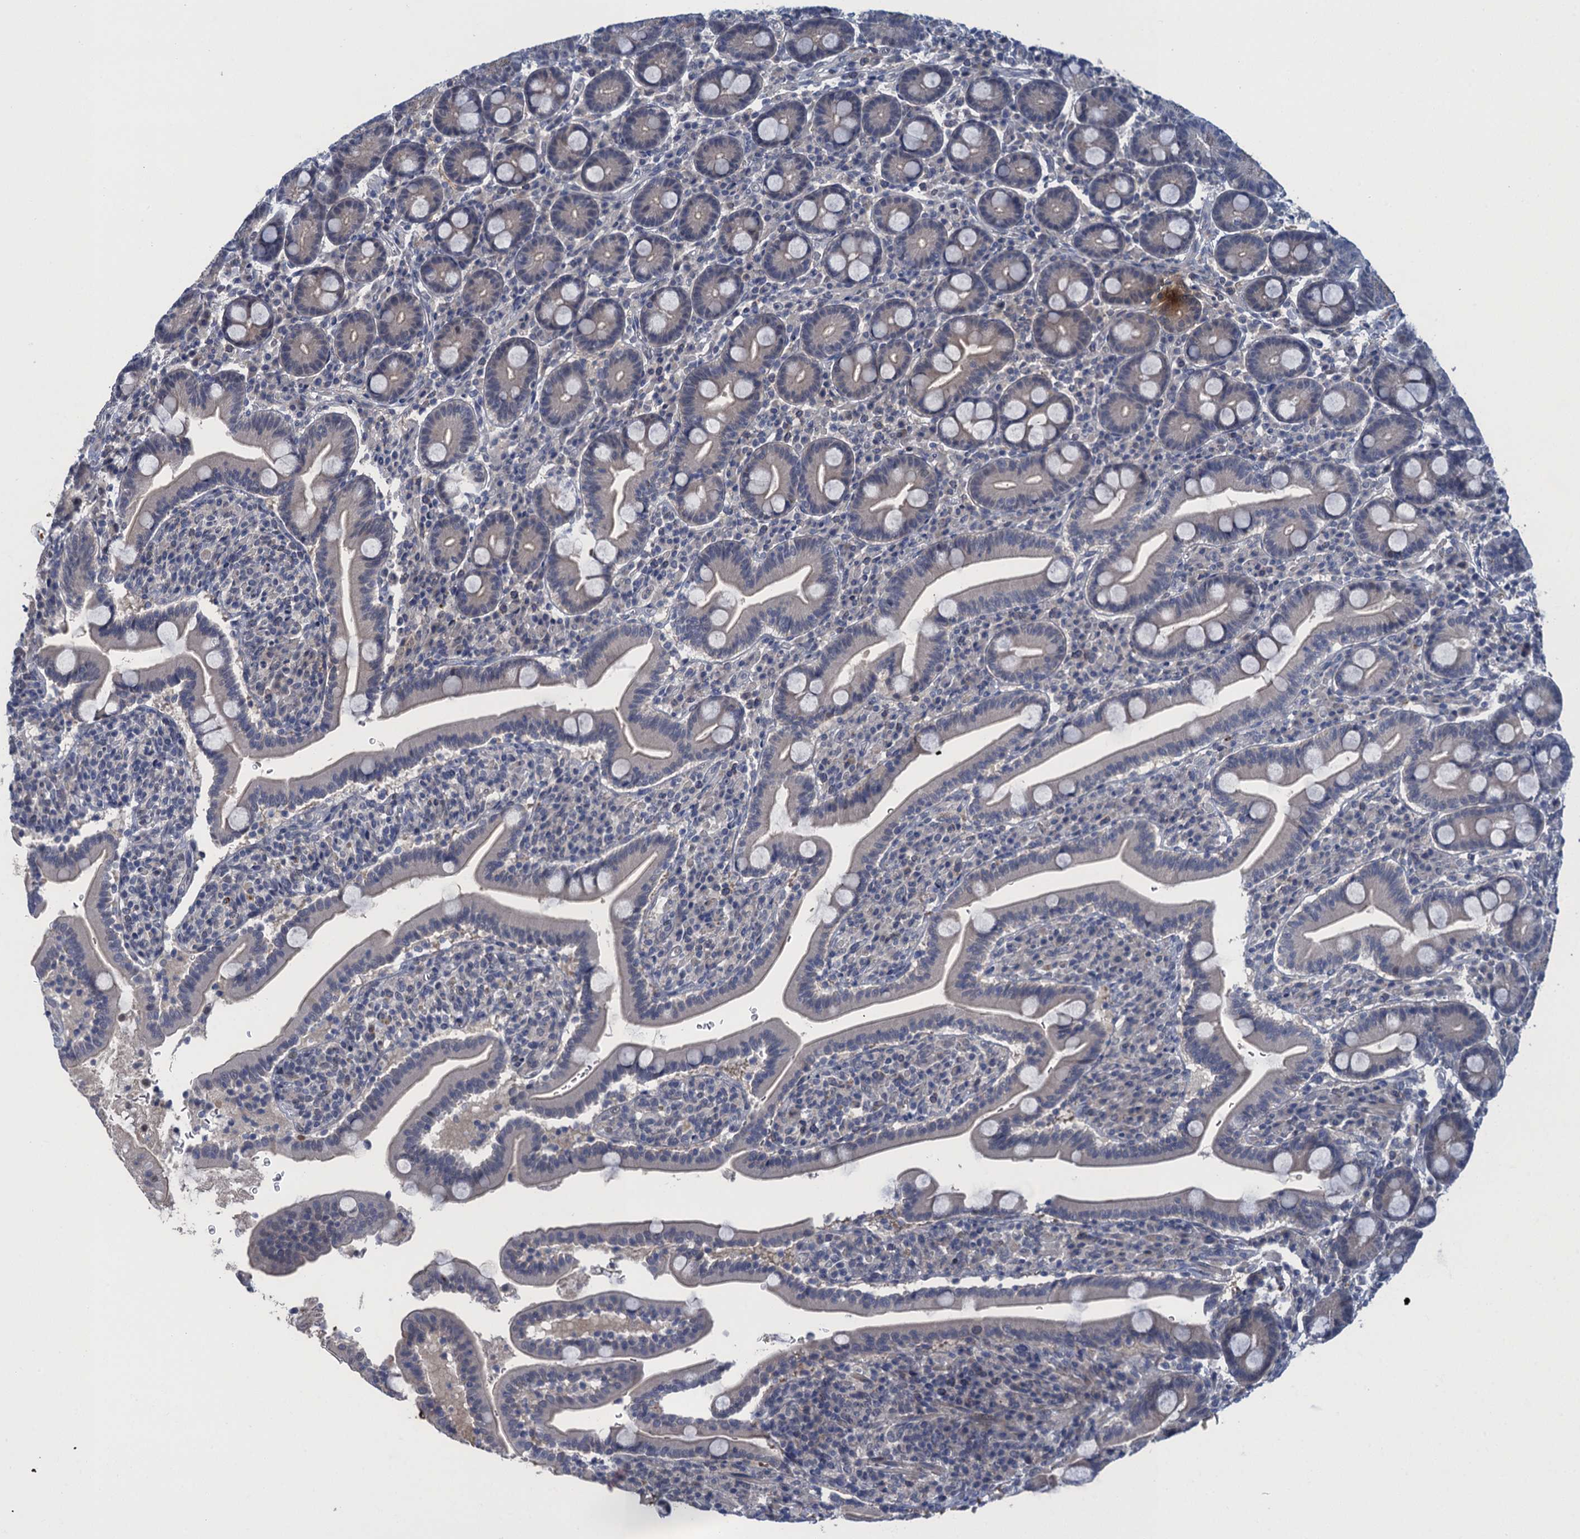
{"staining": {"intensity": "negative", "quantity": "none", "location": "none"}, "tissue": "duodenum", "cell_type": "Glandular cells", "image_type": "normal", "snomed": [{"axis": "morphology", "description": "Normal tissue, NOS"}, {"axis": "topography", "description": "Duodenum"}], "caption": "The histopathology image exhibits no significant expression in glandular cells of duodenum. (IHC, brightfield microscopy, high magnification).", "gene": "MRFAP1", "patient": {"sex": "male", "age": 35}}